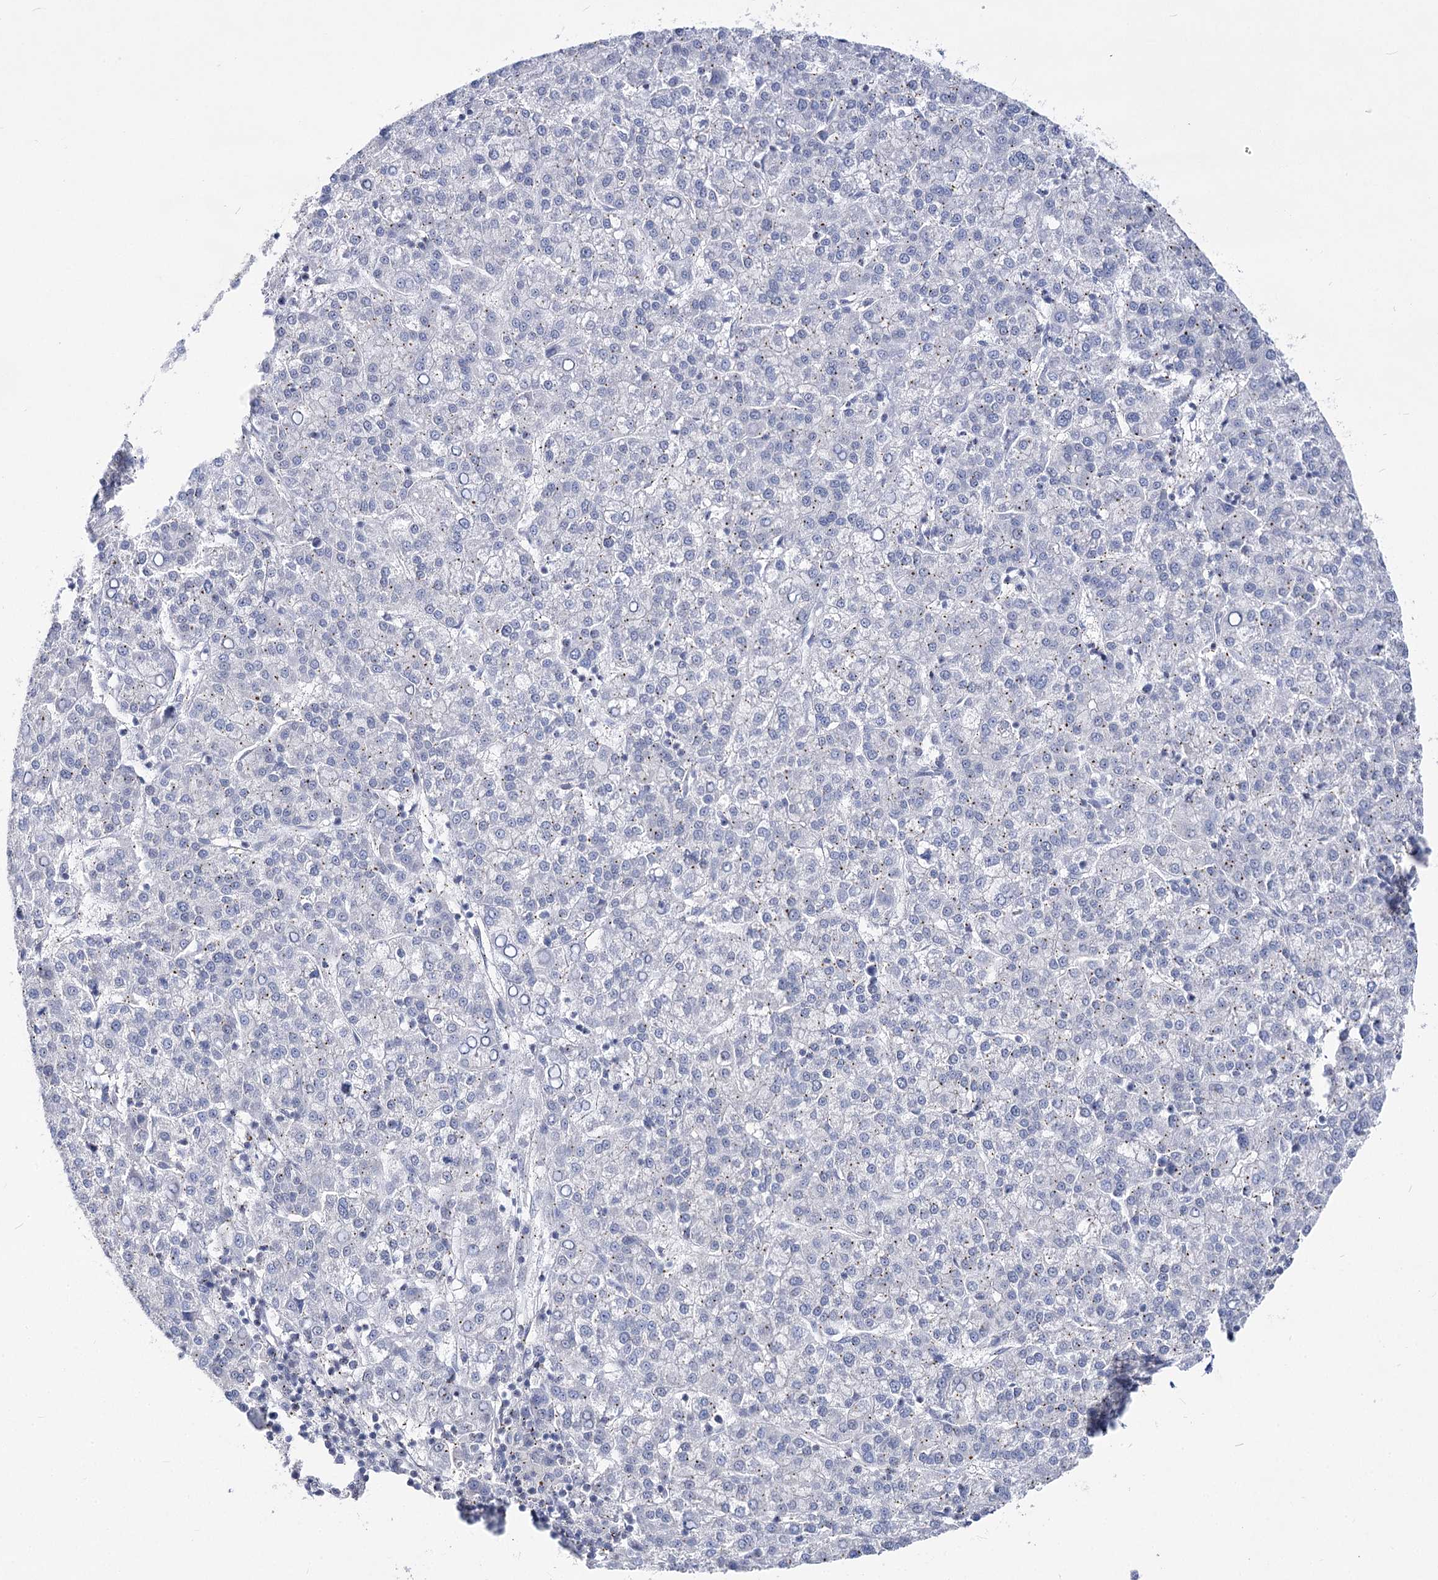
{"staining": {"intensity": "negative", "quantity": "none", "location": "none"}, "tissue": "liver cancer", "cell_type": "Tumor cells", "image_type": "cancer", "snomed": [{"axis": "morphology", "description": "Carcinoma, Hepatocellular, NOS"}, {"axis": "topography", "description": "Liver"}], "caption": "This histopathology image is of hepatocellular carcinoma (liver) stained with immunohistochemistry (IHC) to label a protein in brown with the nuclei are counter-stained blue. There is no expression in tumor cells.", "gene": "ATP10B", "patient": {"sex": "female", "age": 58}}